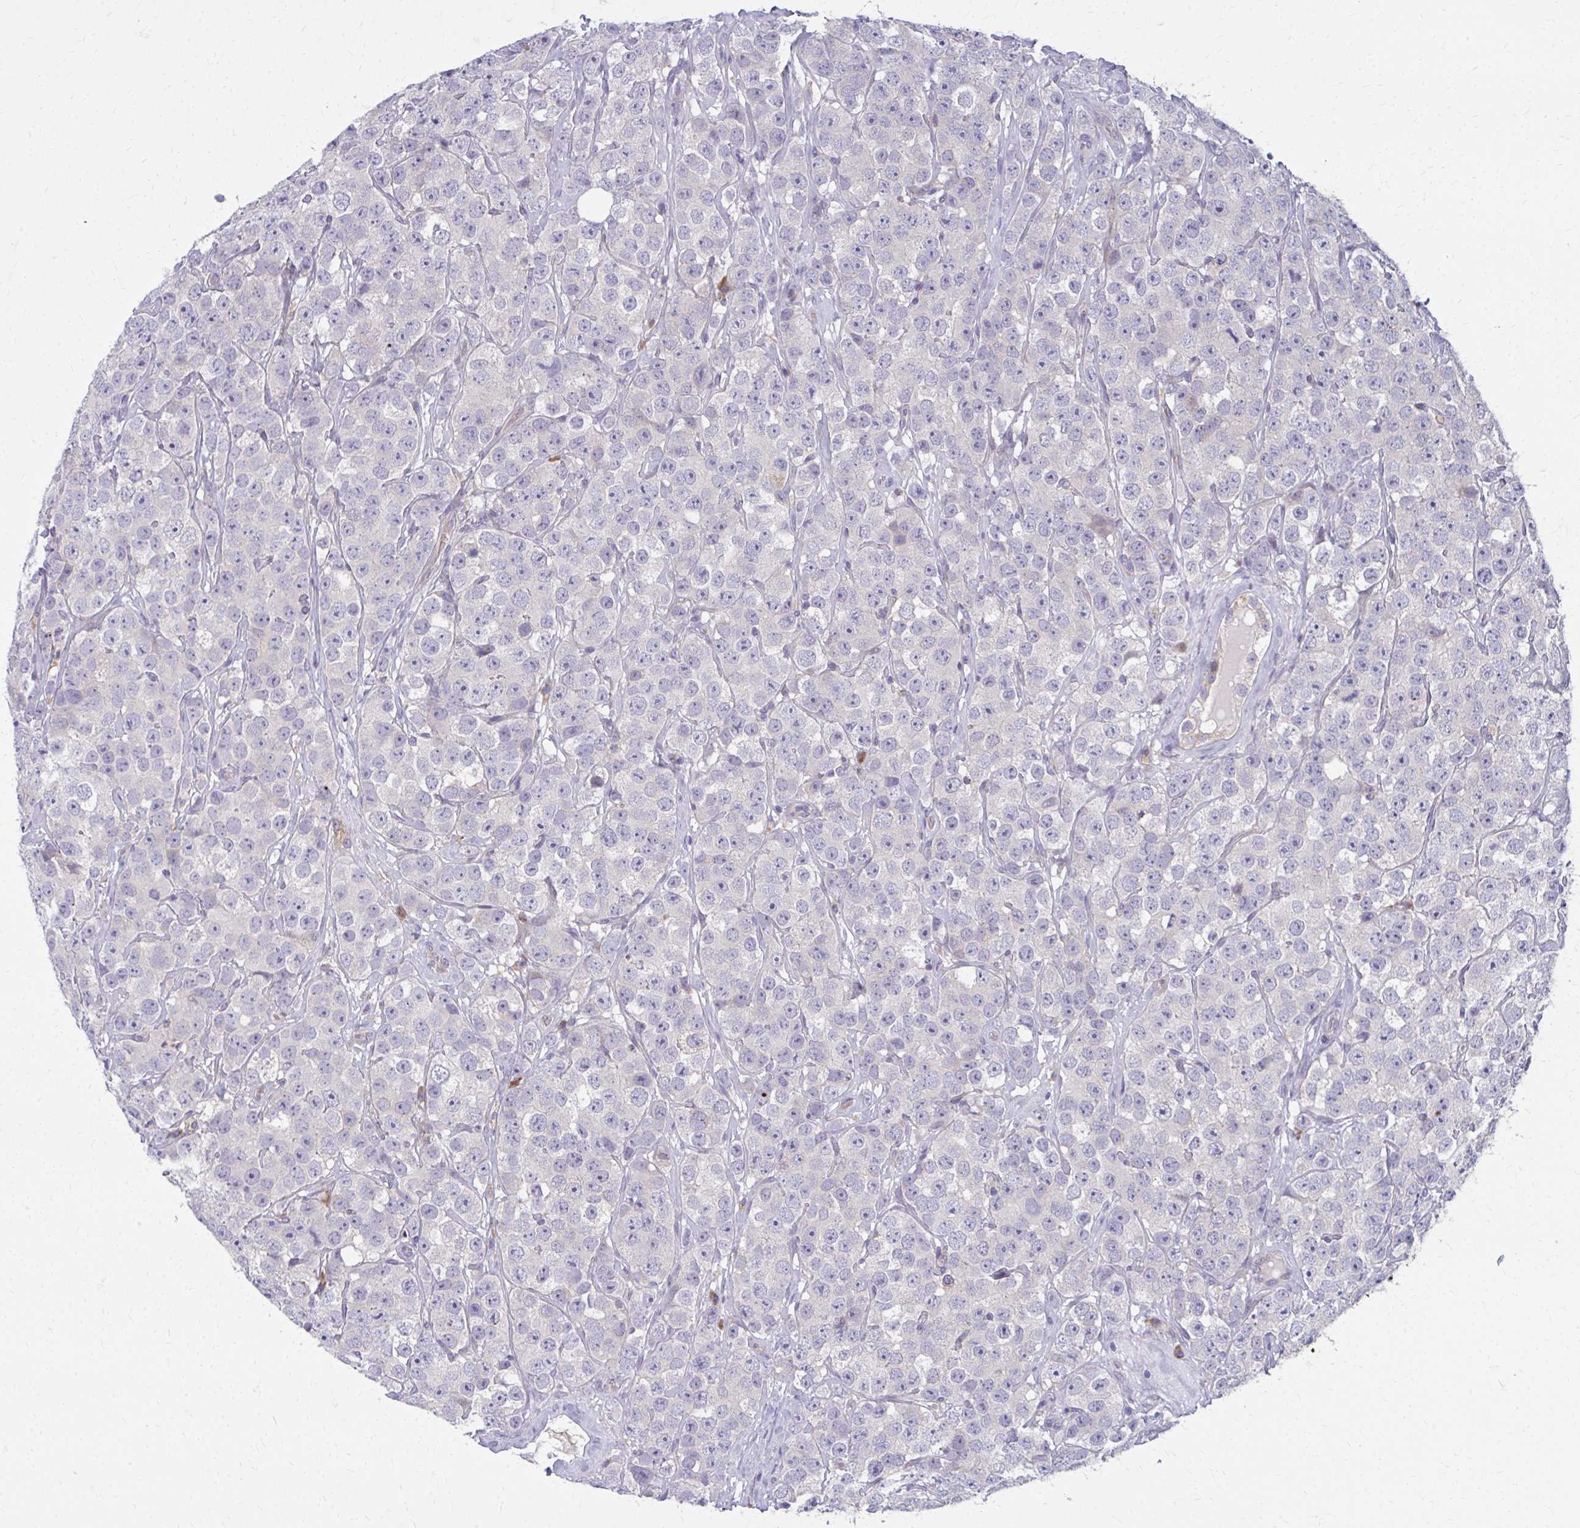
{"staining": {"intensity": "negative", "quantity": "none", "location": "none"}, "tissue": "testis cancer", "cell_type": "Tumor cells", "image_type": "cancer", "snomed": [{"axis": "morphology", "description": "Seminoma, NOS"}, {"axis": "topography", "description": "Testis"}], "caption": "The image demonstrates no significant expression in tumor cells of testis seminoma.", "gene": "CEMP1", "patient": {"sex": "male", "age": 28}}